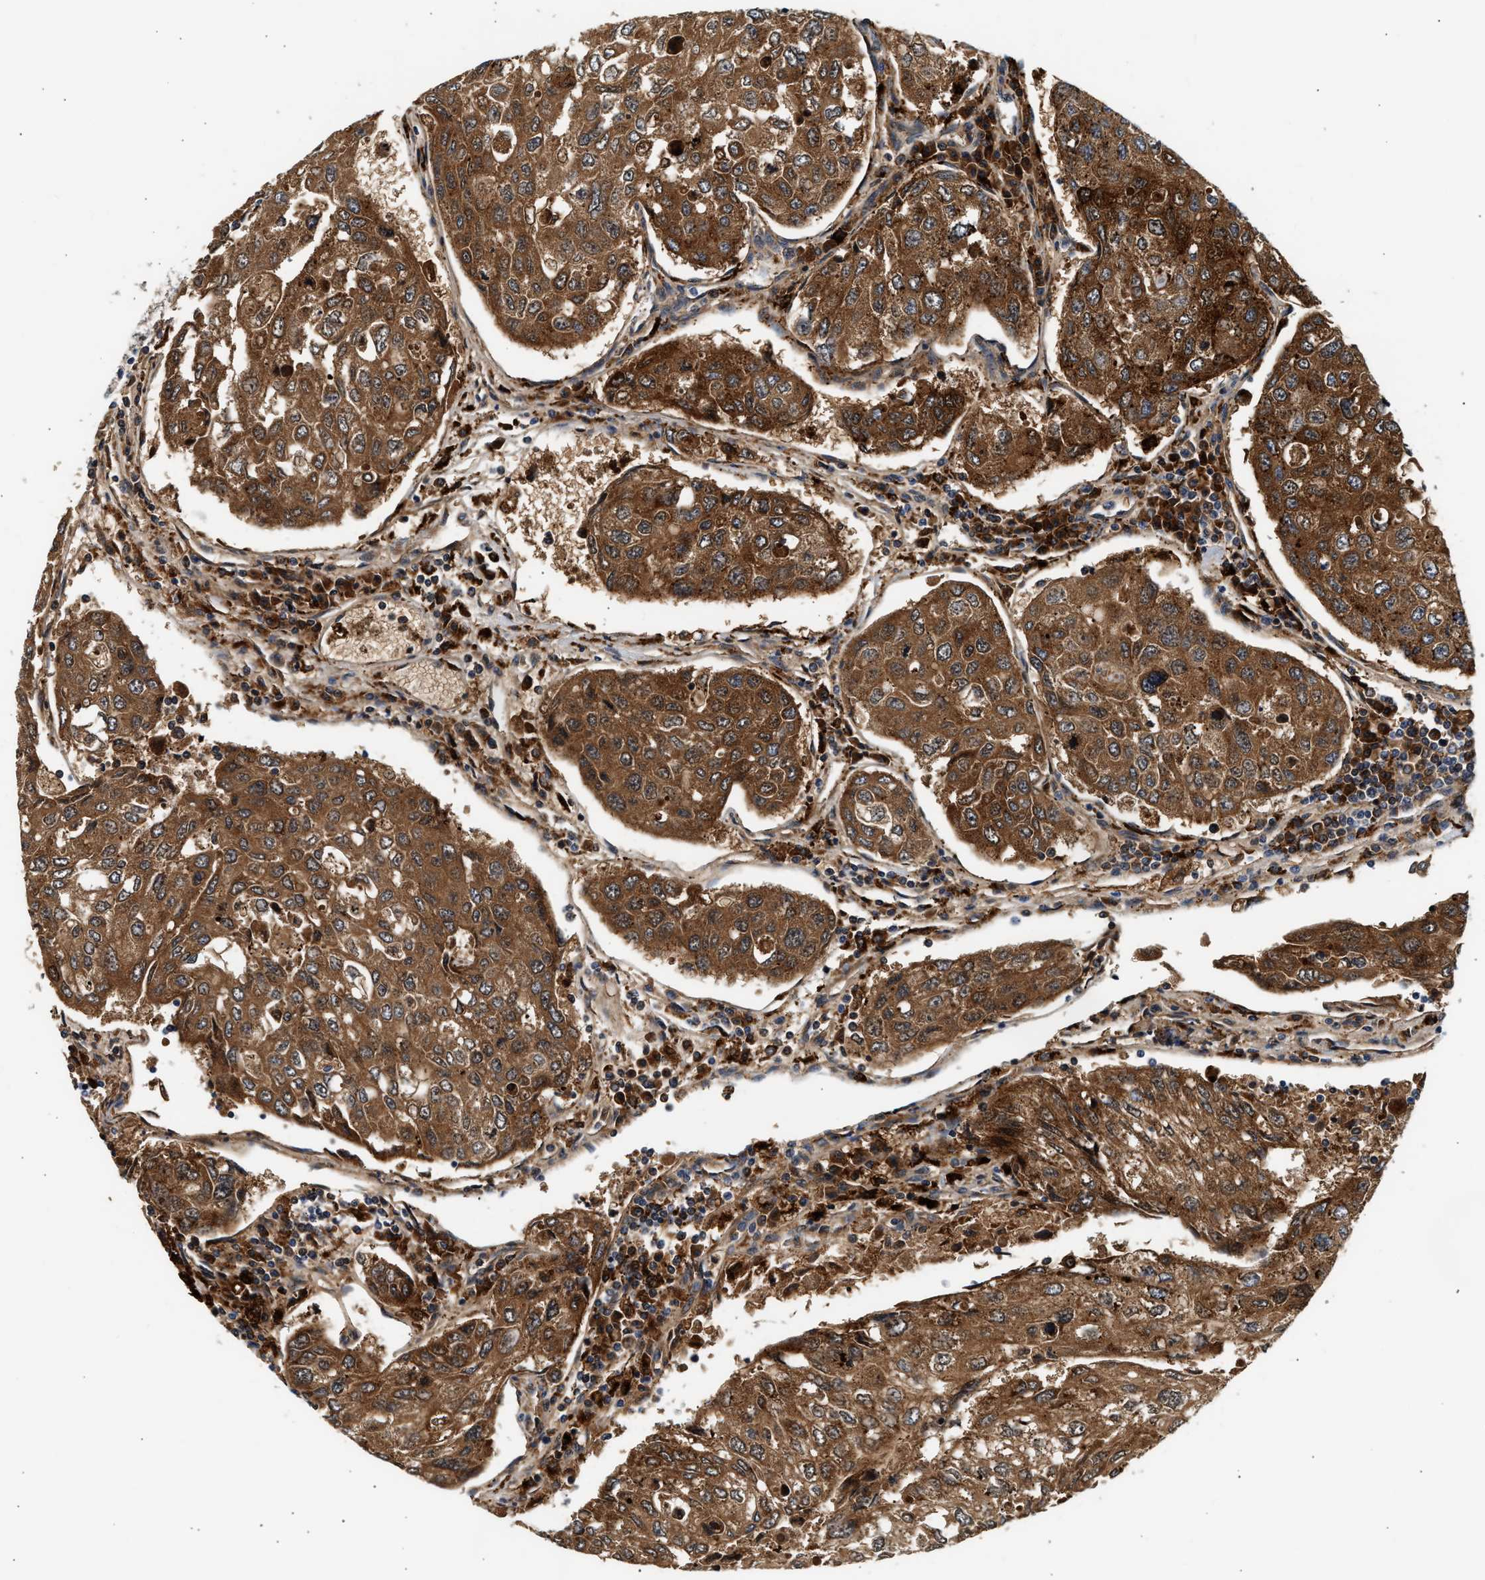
{"staining": {"intensity": "strong", "quantity": ">75%", "location": "cytoplasmic/membranous"}, "tissue": "urothelial cancer", "cell_type": "Tumor cells", "image_type": "cancer", "snomed": [{"axis": "morphology", "description": "Urothelial carcinoma, High grade"}, {"axis": "topography", "description": "Lymph node"}, {"axis": "topography", "description": "Urinary bladder"}], "caption": "Immunohistochemical staining of human urothelial carcinoma (high-grade) reveals strong cytoplasmic/membranous protein positivity in approximately >75% of tumor cells.", "gene": "PLD3", "patient": {"sex": "male", "age": 51}}